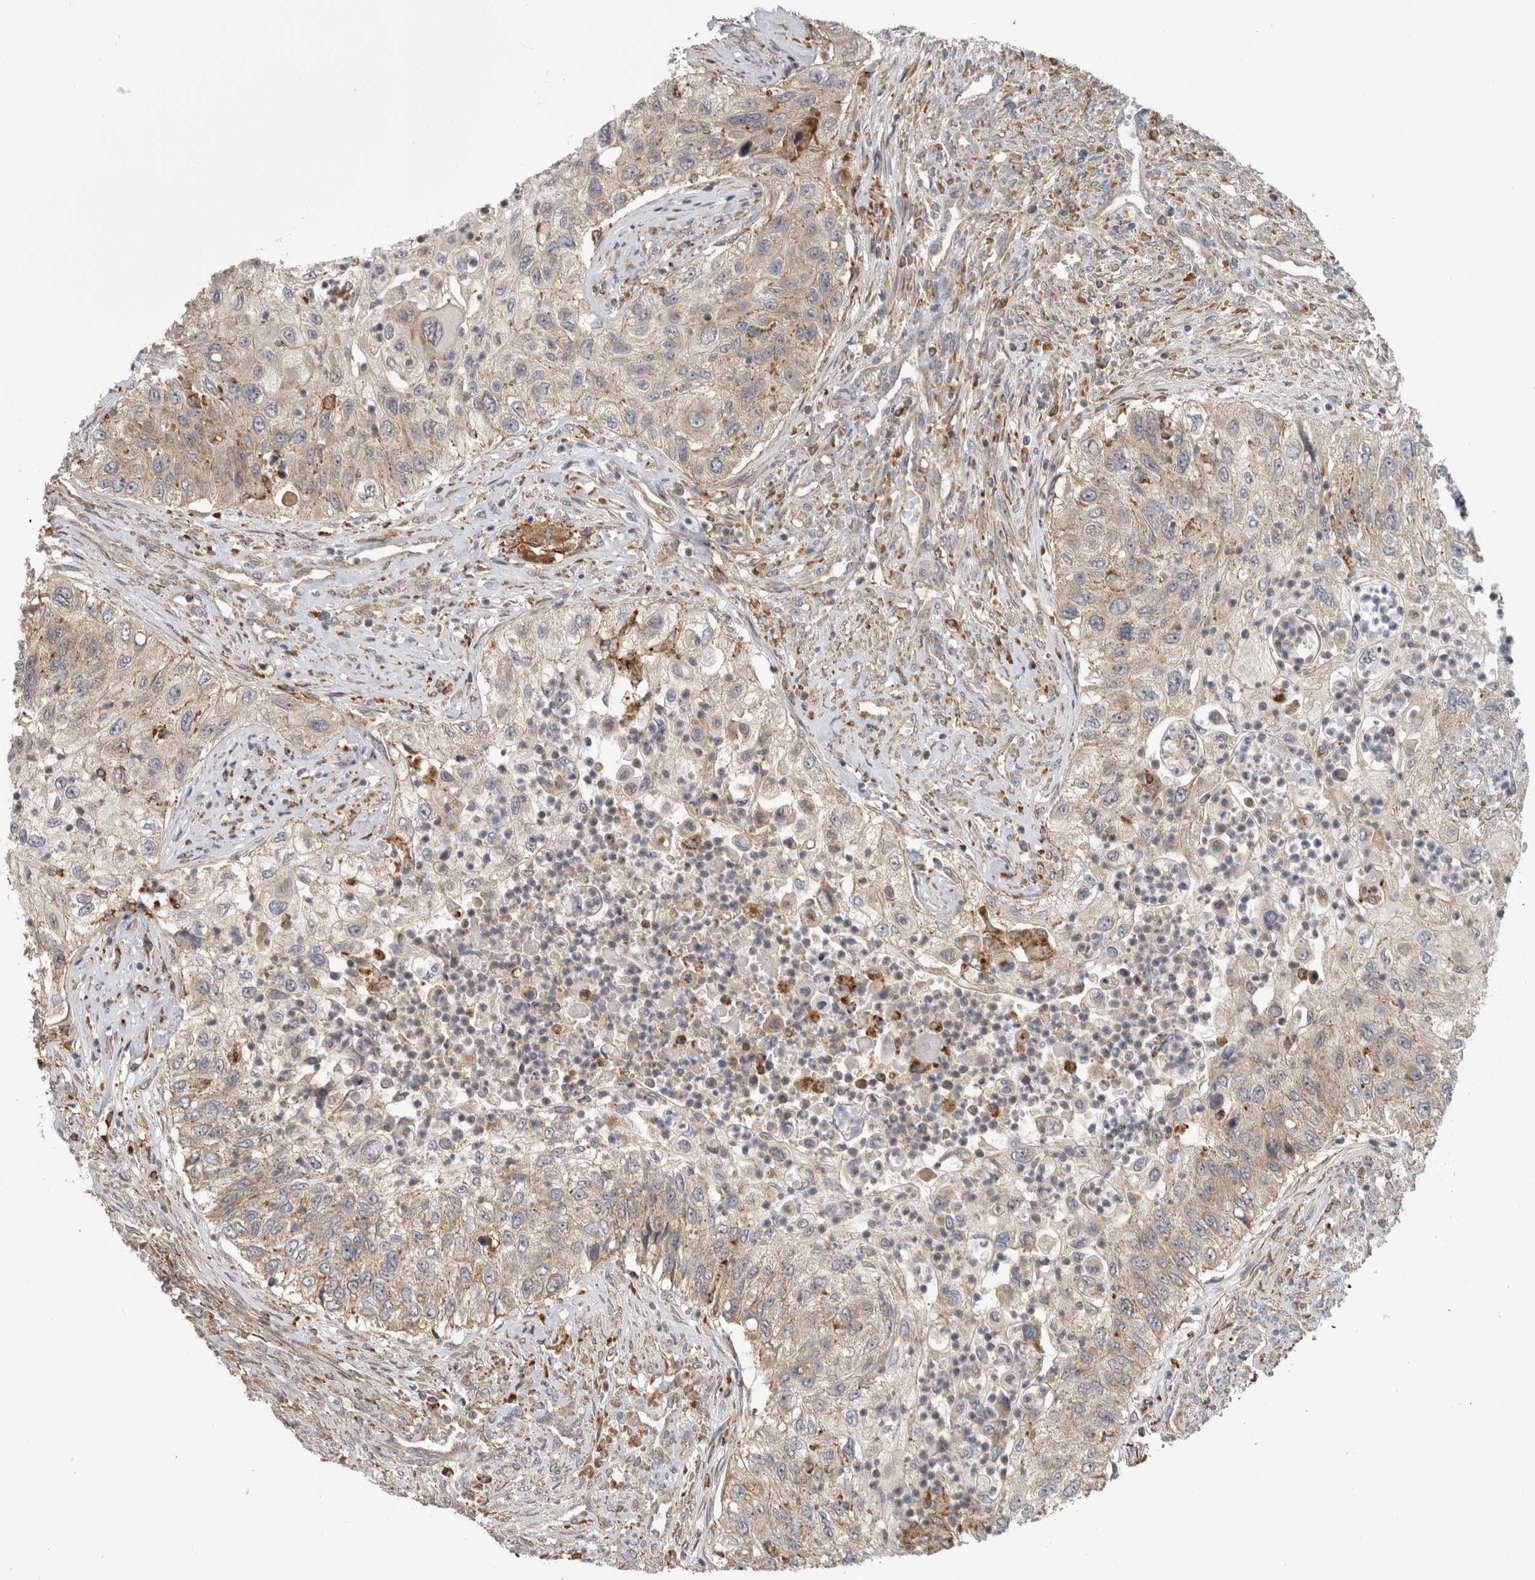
{"staining": {"intensity": "weak", "quantity": "25%-75%", "location": "cytoplasmic/membranous"}, "tissue": "urothelial cancer", "cell_type": "Tumor cells", "image_type": "cancer", "snomed": [{"axis": "morphology", "description": "Urothelial carcinoma, High grade"}, {"axis": "topography", "description": "Urinary bladder"}], "caption": "Immunohistochemistry of human high-grade urothelial carcinoma shows low levels of weak cytoplasmic/membranous positivity in about 25%-75% of tumor cells. (DAB IHC with brightfield microscopy, high magnification).", "gene": "ADGRL3", "patient": {"sex": "female", "age": 60}}